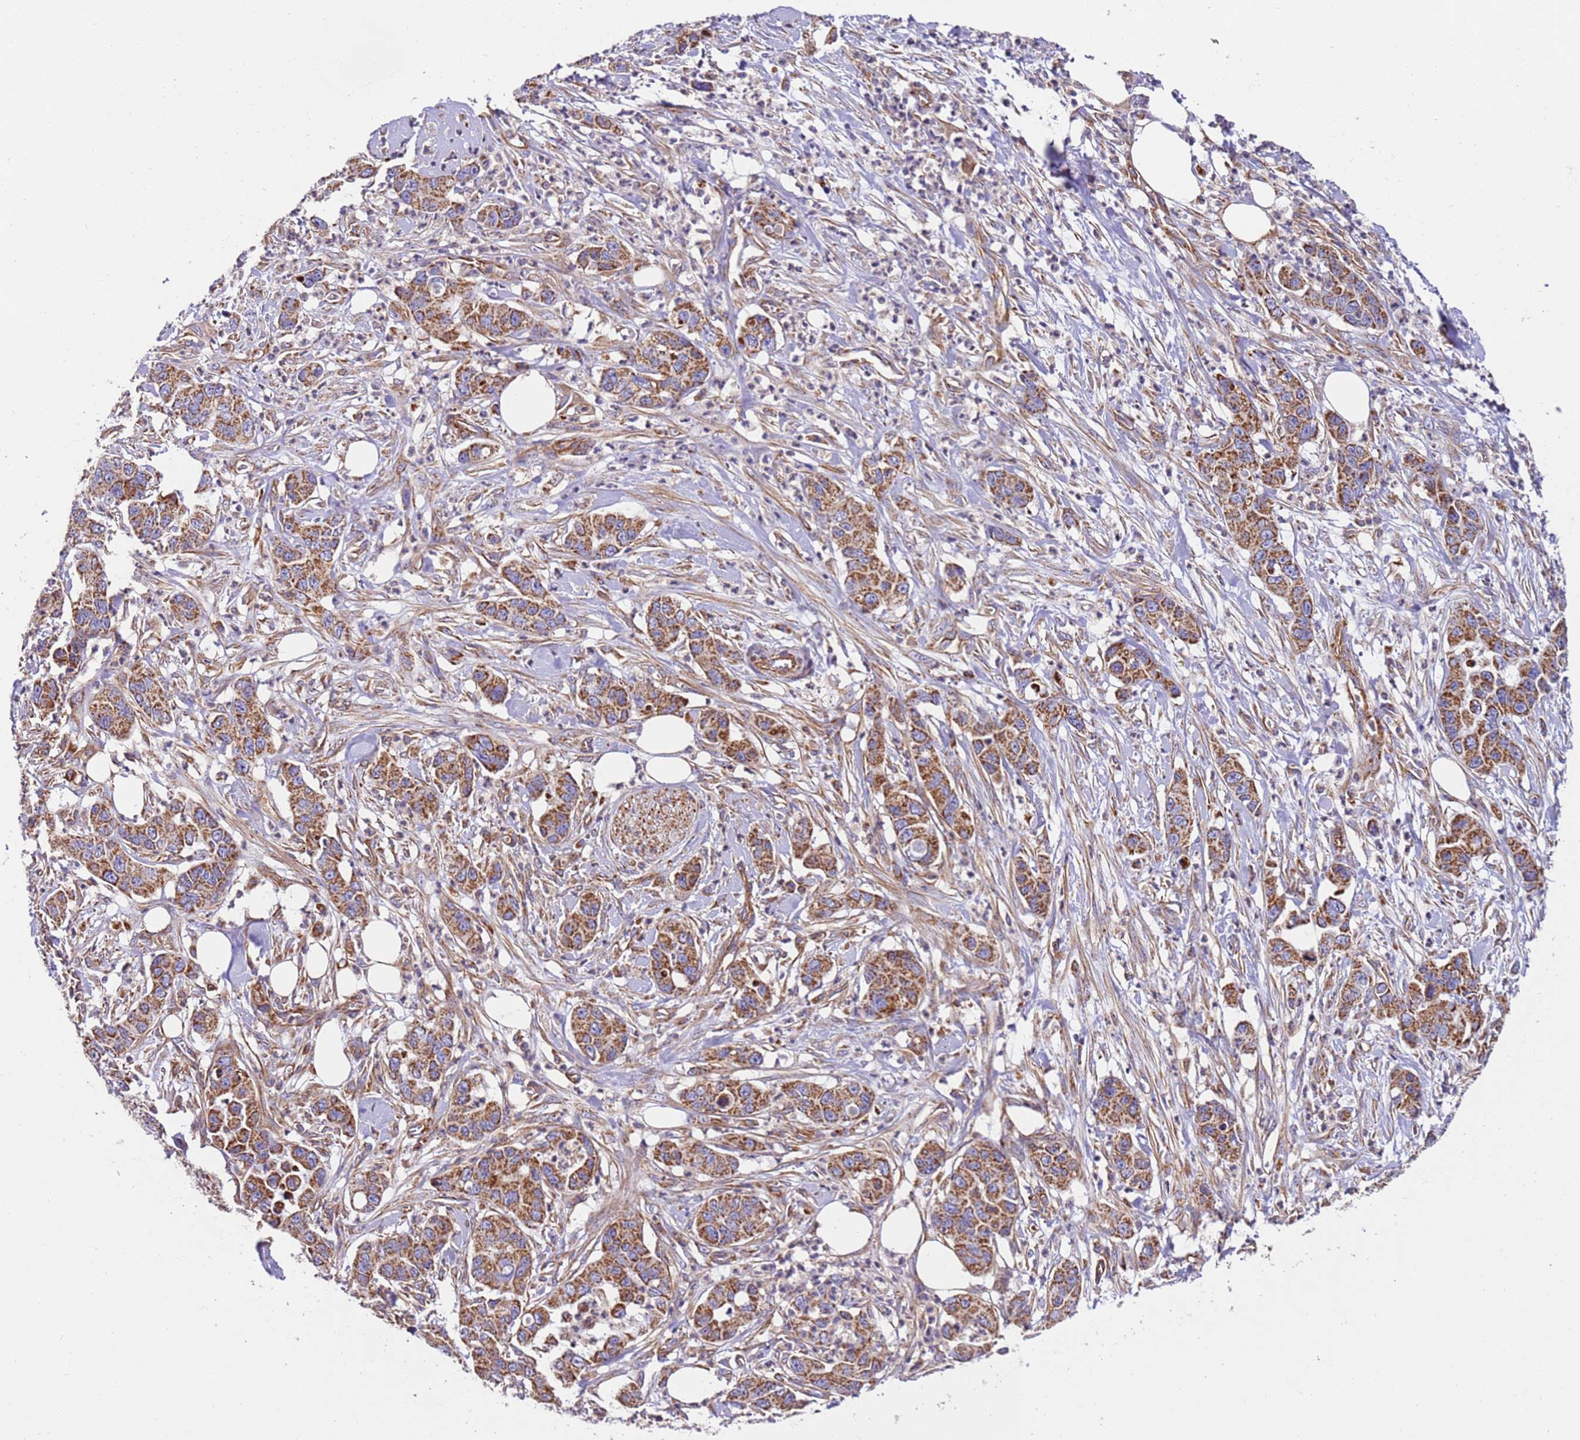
{"staining": {"intensity": "moderate", "quantity": "25%-75%", "location": "cytoplasmic/membranous"}, "tissue": "pancreatic cancer", "cell_type": "Tumor cells", "image_type": "cancer", "snomed": [{"axis": "morphology", "description": "Adenocarcinoma, NOS"}, {"axis": "topography", "description": "Pancreas"}], "caption": "Immunohistochemical staining of pancreatic cancer shows moderate cytoplasmic/membranous protein staining in approximately 25%-75% of tumor cells.", "gene": "MRPL20", "patient": {"sex": "male", "age": 73}}